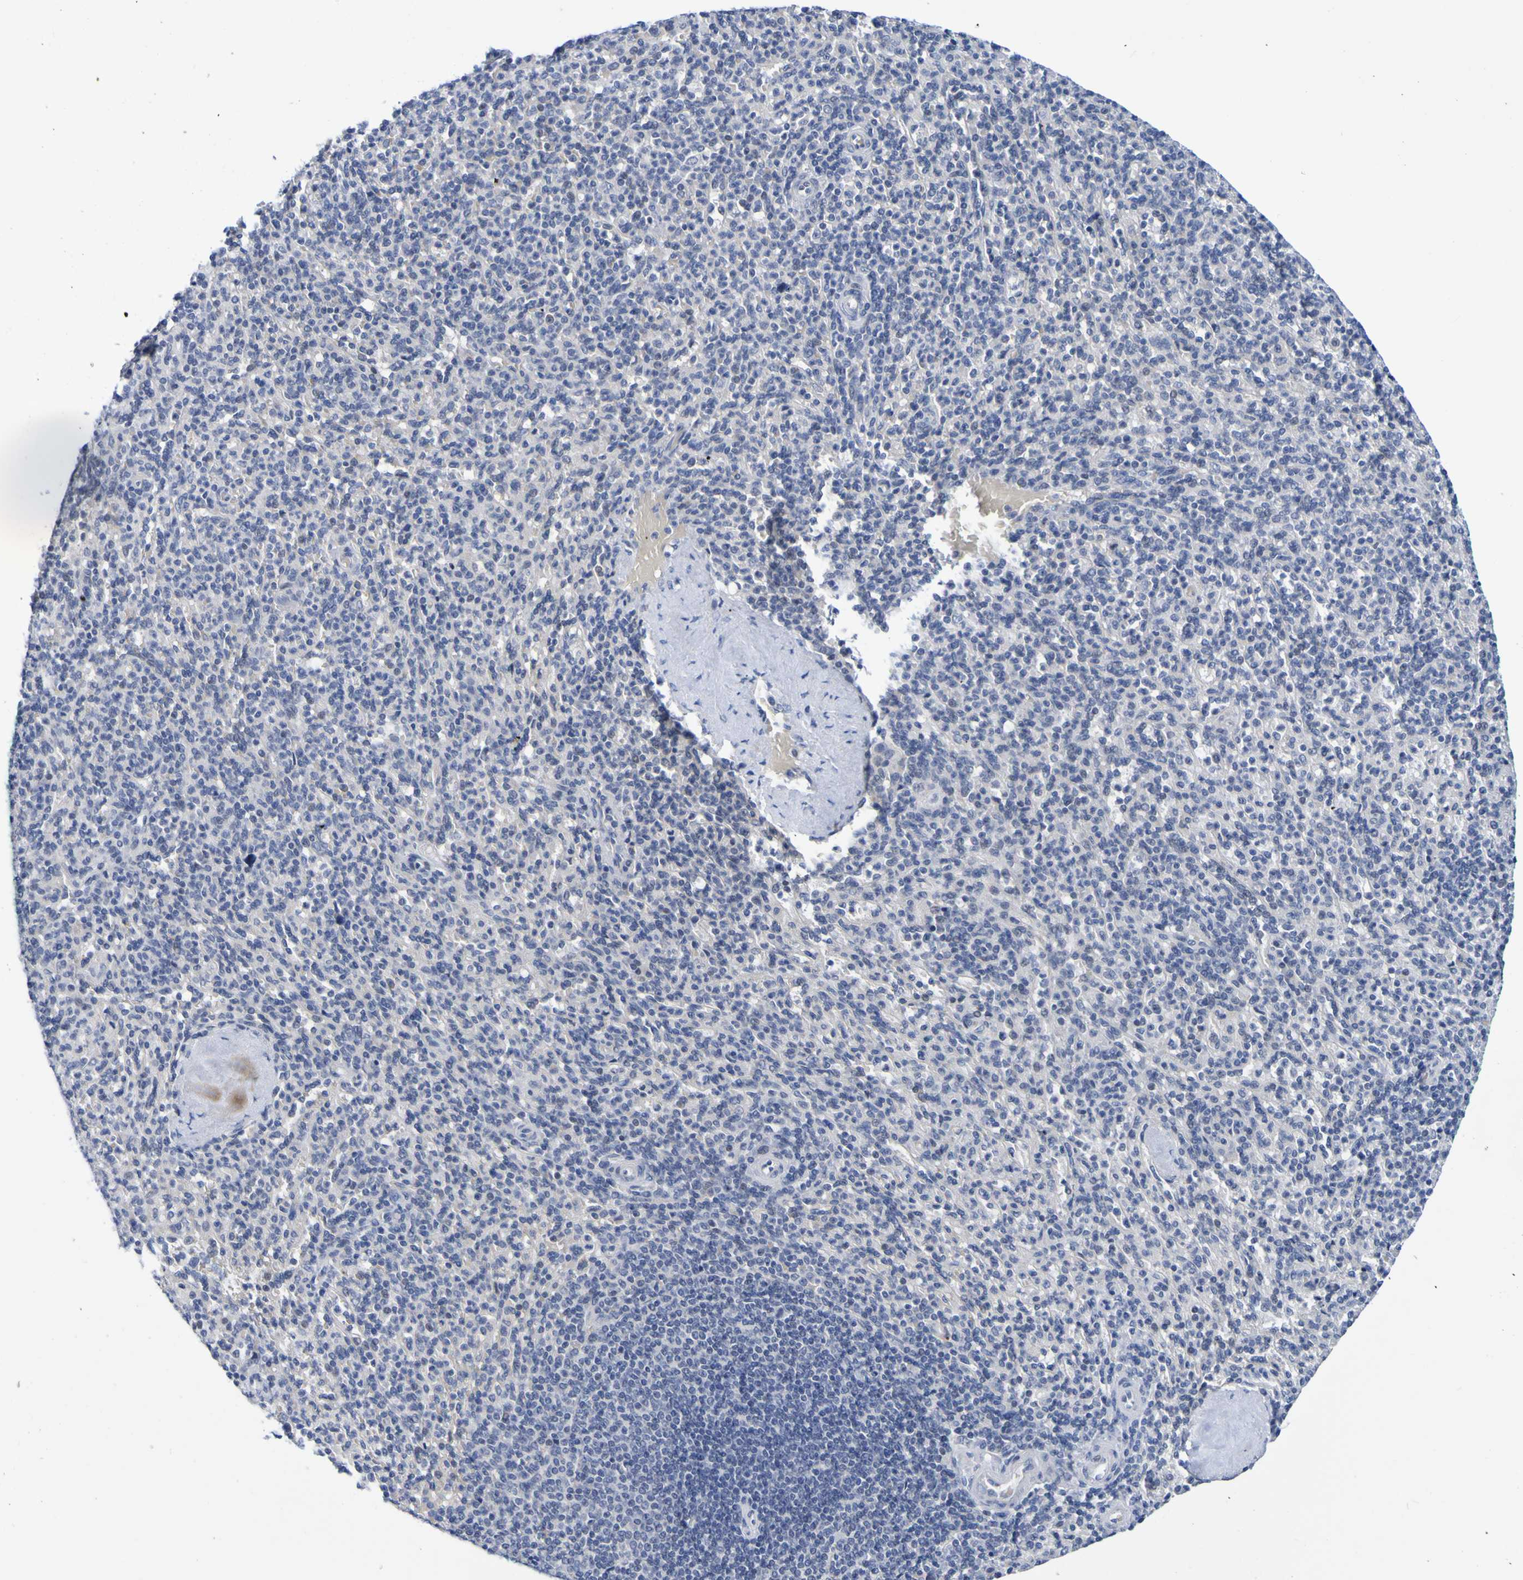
{"staining": {"intensity": "weak", "quantity": "<25%", "location": "cytoplasmic/membranous"}, "tissue": "spleen", "cell_type": "Cells in red pulp", "image_type": "normal", "snomed": [{"axis": "morphology", "description": "Normal tissue, NOS"}, {"axis": "topography", "description": "Spleen"}], "caption": "Immunohistochemistry of normal spleen demonstrates no positivity in cells in red pulp.", "gene": "VMA21", "patient": {"sex": "male", "age": 36}}